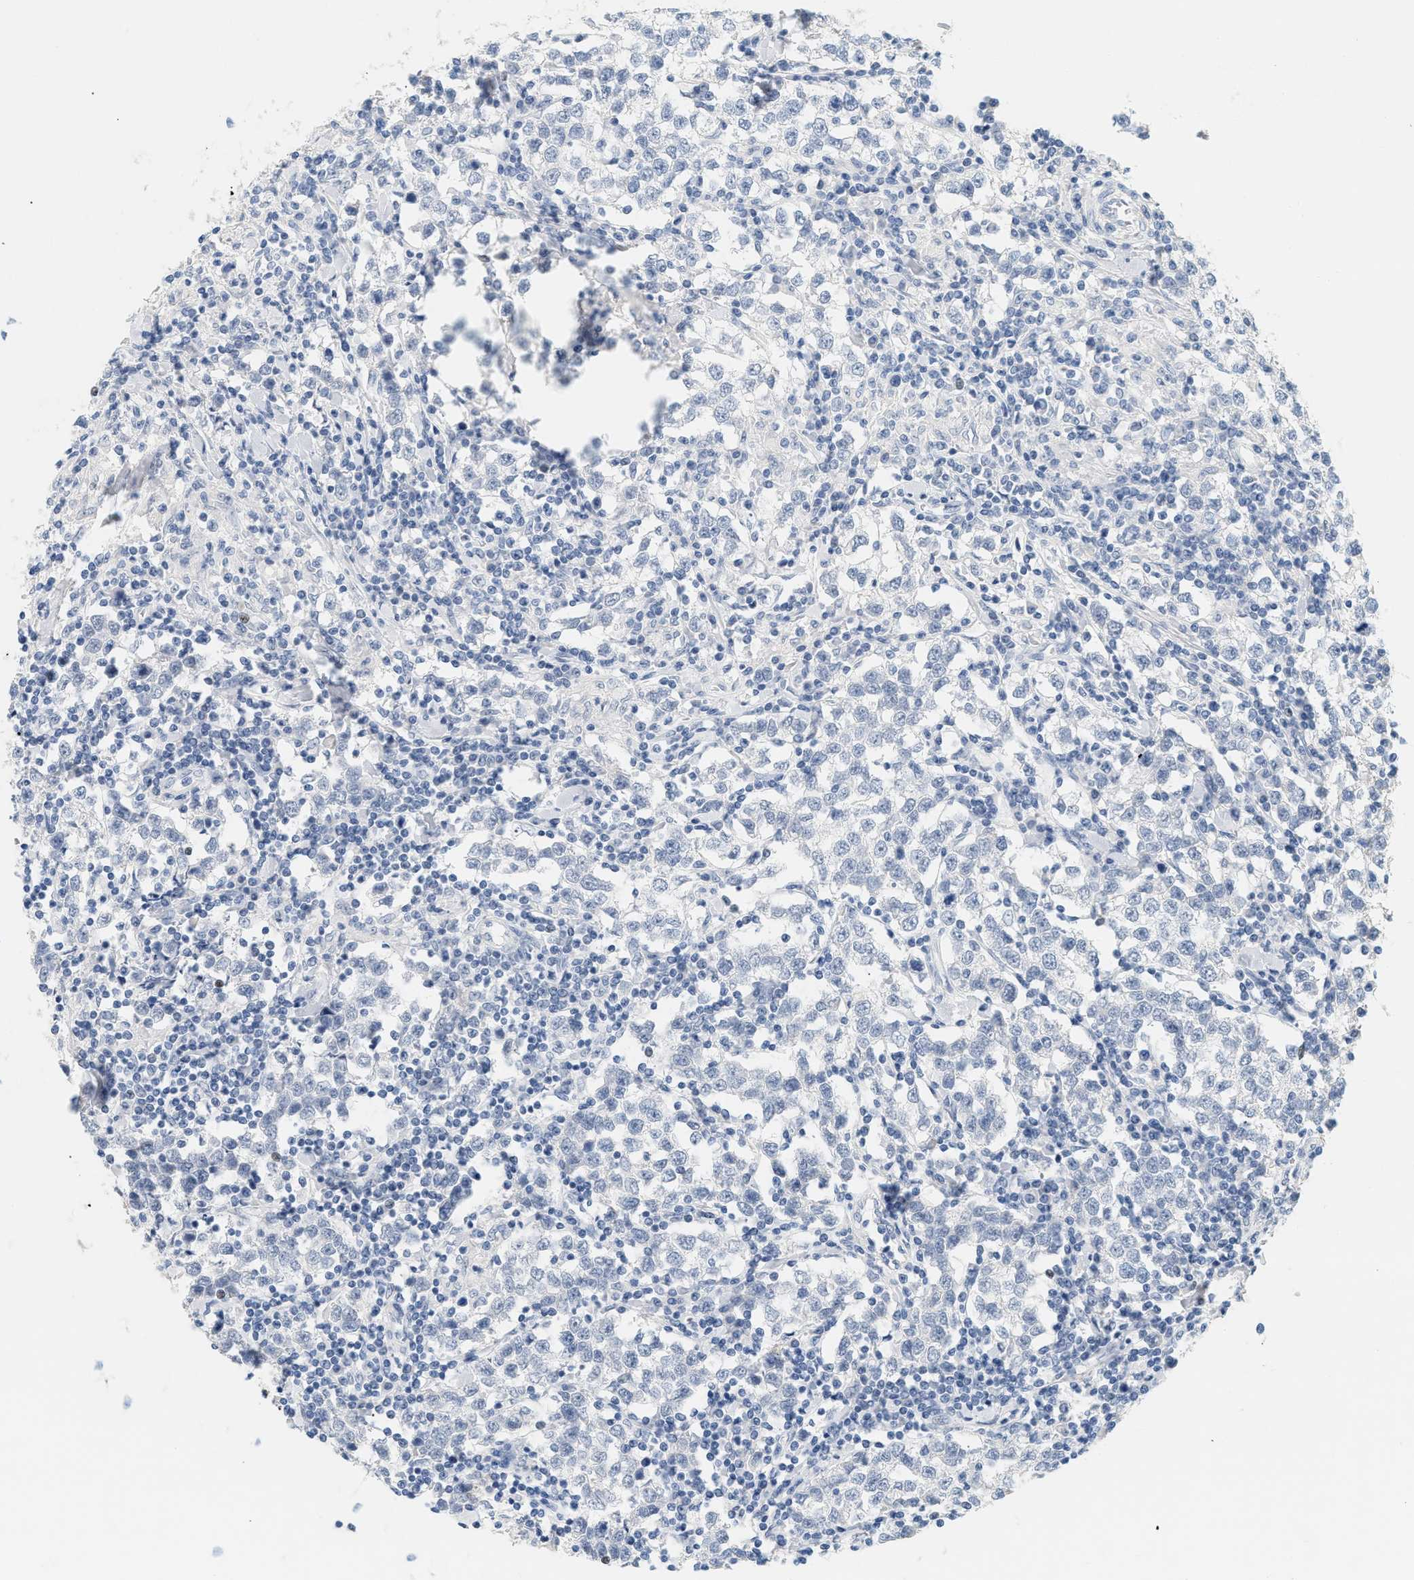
{"staining": {"intensity": "negative", "quantity": "none", "location": "none"}, "tissue": "testis cancer", "cell_type": "Tumor cells", "image_type": "cancer", "snomed": [{"axis": "morphology", "description": "Seminoma, NOS"}, {"axis": "morphology", "description": "Carcinoma, Embryonal, NOS"}, {"axis": "topography", "description": "Testis"}], "caption": "High power microscopy micrograph of an immunohistochemistry photomicrograph of testis cancer (embryonal carcinoma), revealing no significant staining in tumor cells.", "gene": "CFH", "patient": {"sex": "male", "age": 36}}